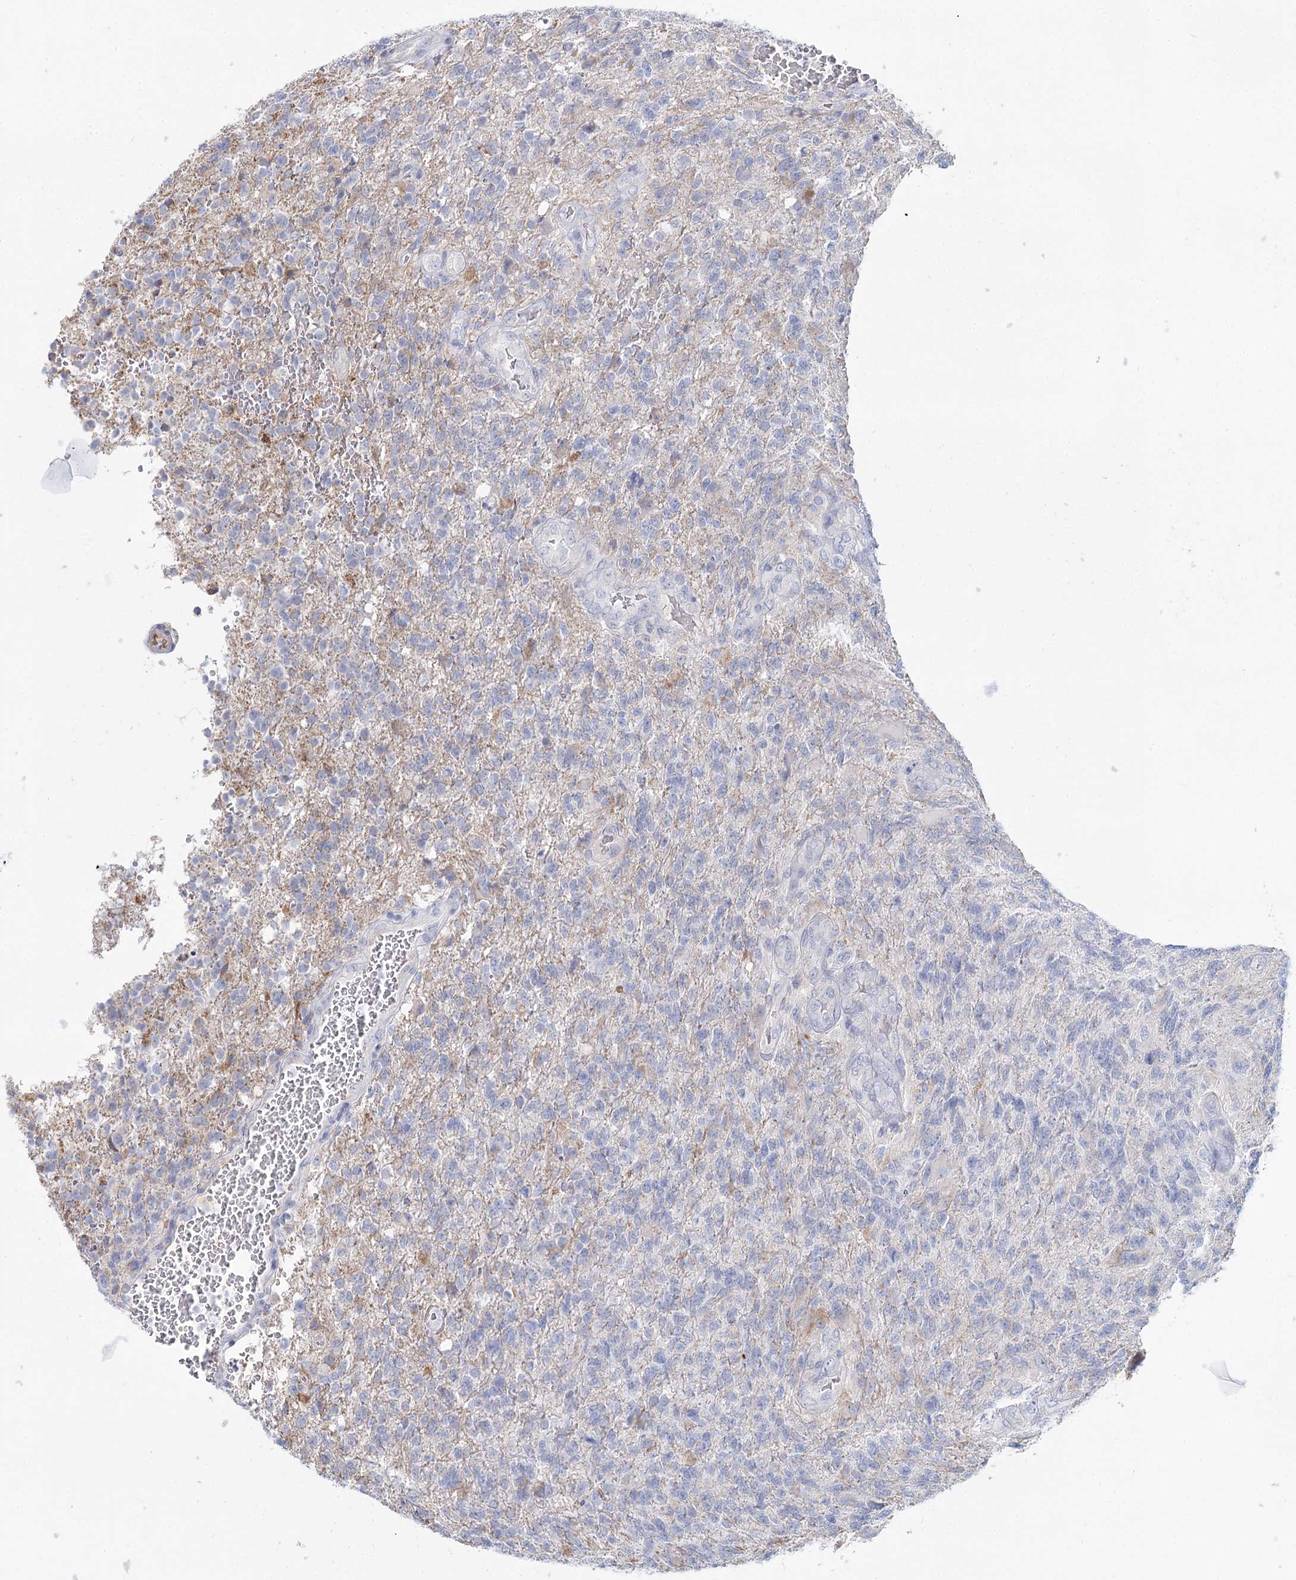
{"staining": {"intensity": "negative", "quantity": "none", "location": "none"}, "tissue": "glioma", "cell_type": "Tumor cells", "image_type": "cancer", "snomed": [{"axis": "morphology", "description": "Glioma, malignant, High grade"}, {"axis": "topography", "description": "Brain"}], "caption": "Immunohistochemical staining of human malignant glioma (high-grade) reveals no significant staining in tumor cells.", "gene": "ARHGAP44", "patient": {"sex": "male", "age": 56}}